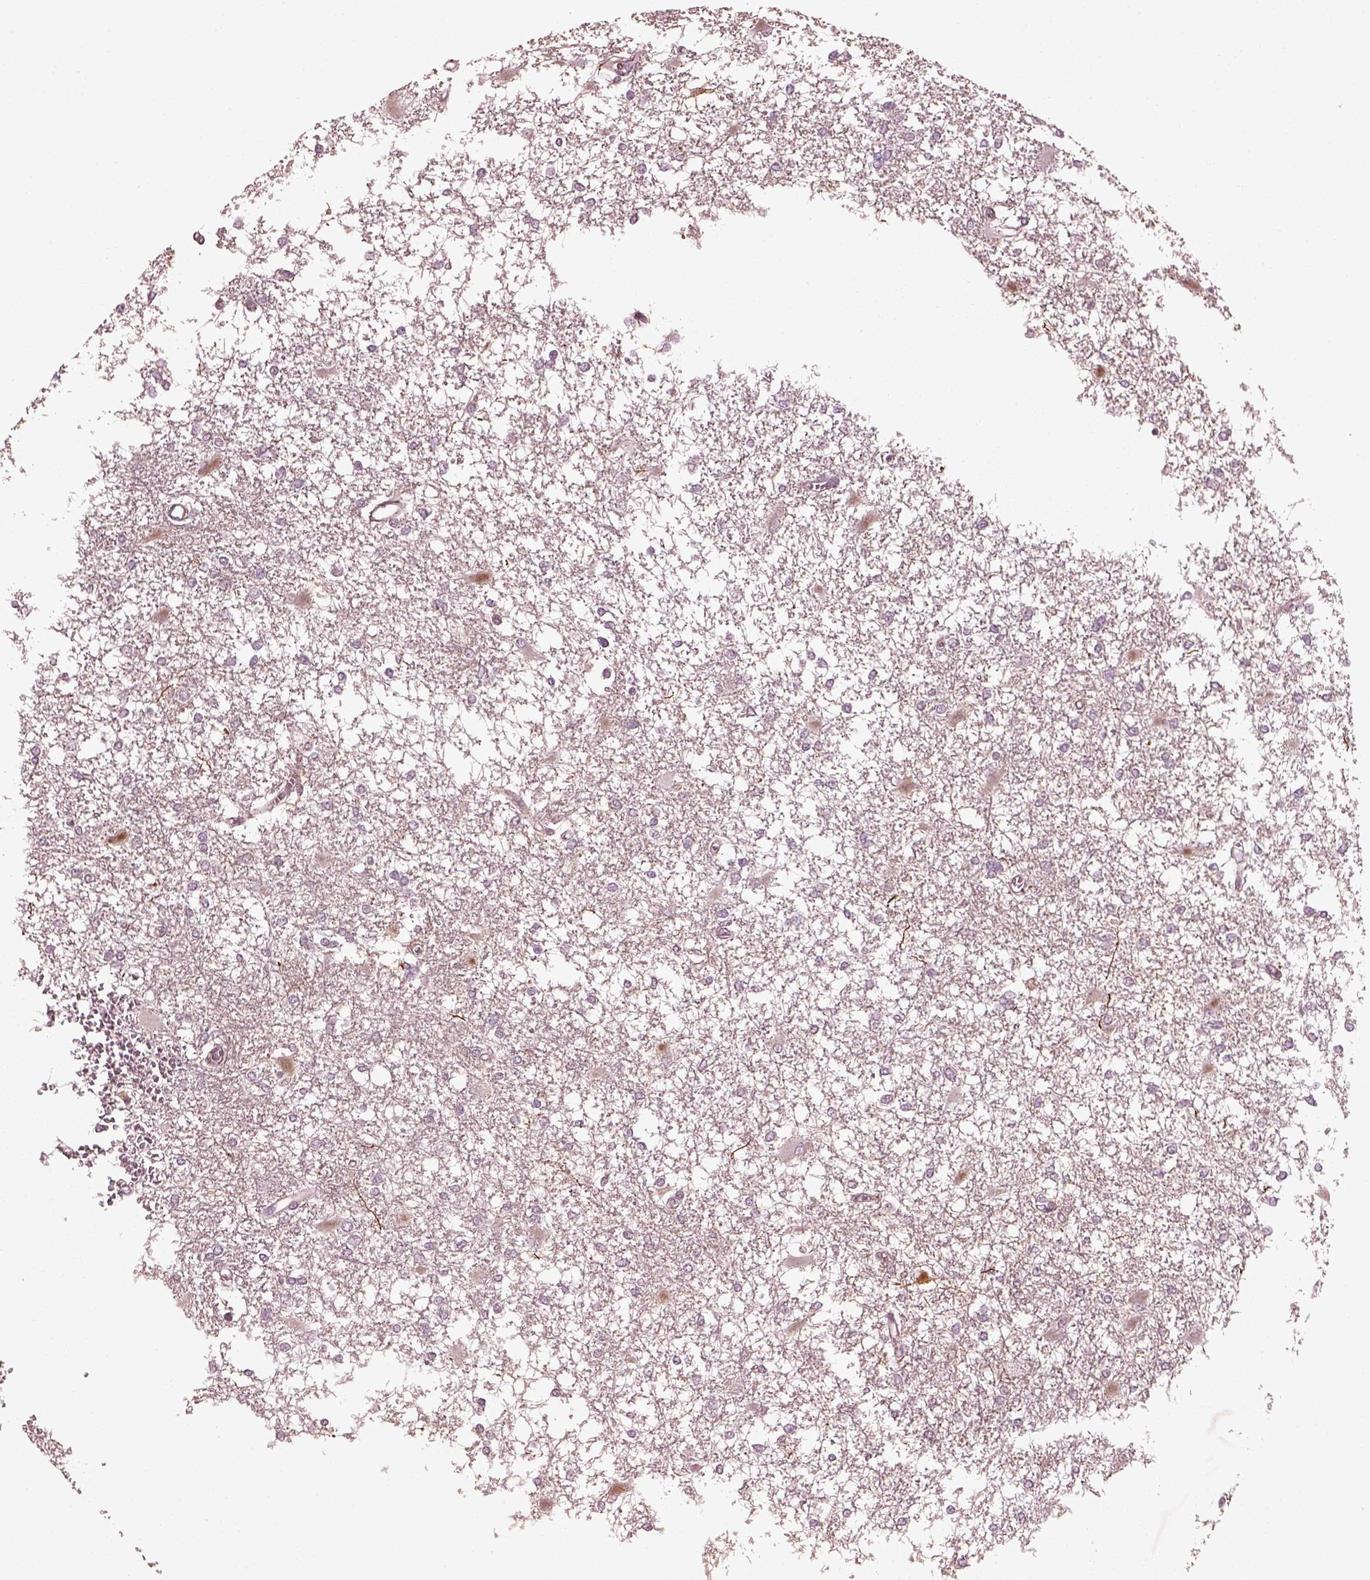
{"staining": {"intensity": "weak", "quantity": "<25%", "location": "cytoplasmic/membranous"}, "tissue": "glioma", "cell_type": "Tumor cells", "image_type": "cancer", "snomed": [{"axis": "morphology", "description": "Glioma, malignant, High grade"}, {"axis": "topography", "description": "Cerebral cortex"}], "caption": "Image shows no protein staining in tumor cells of malignant glioma (high-grade) tissue.", "gene": "EFEMP1", "patient": {"sex": "male", "age": 79}}